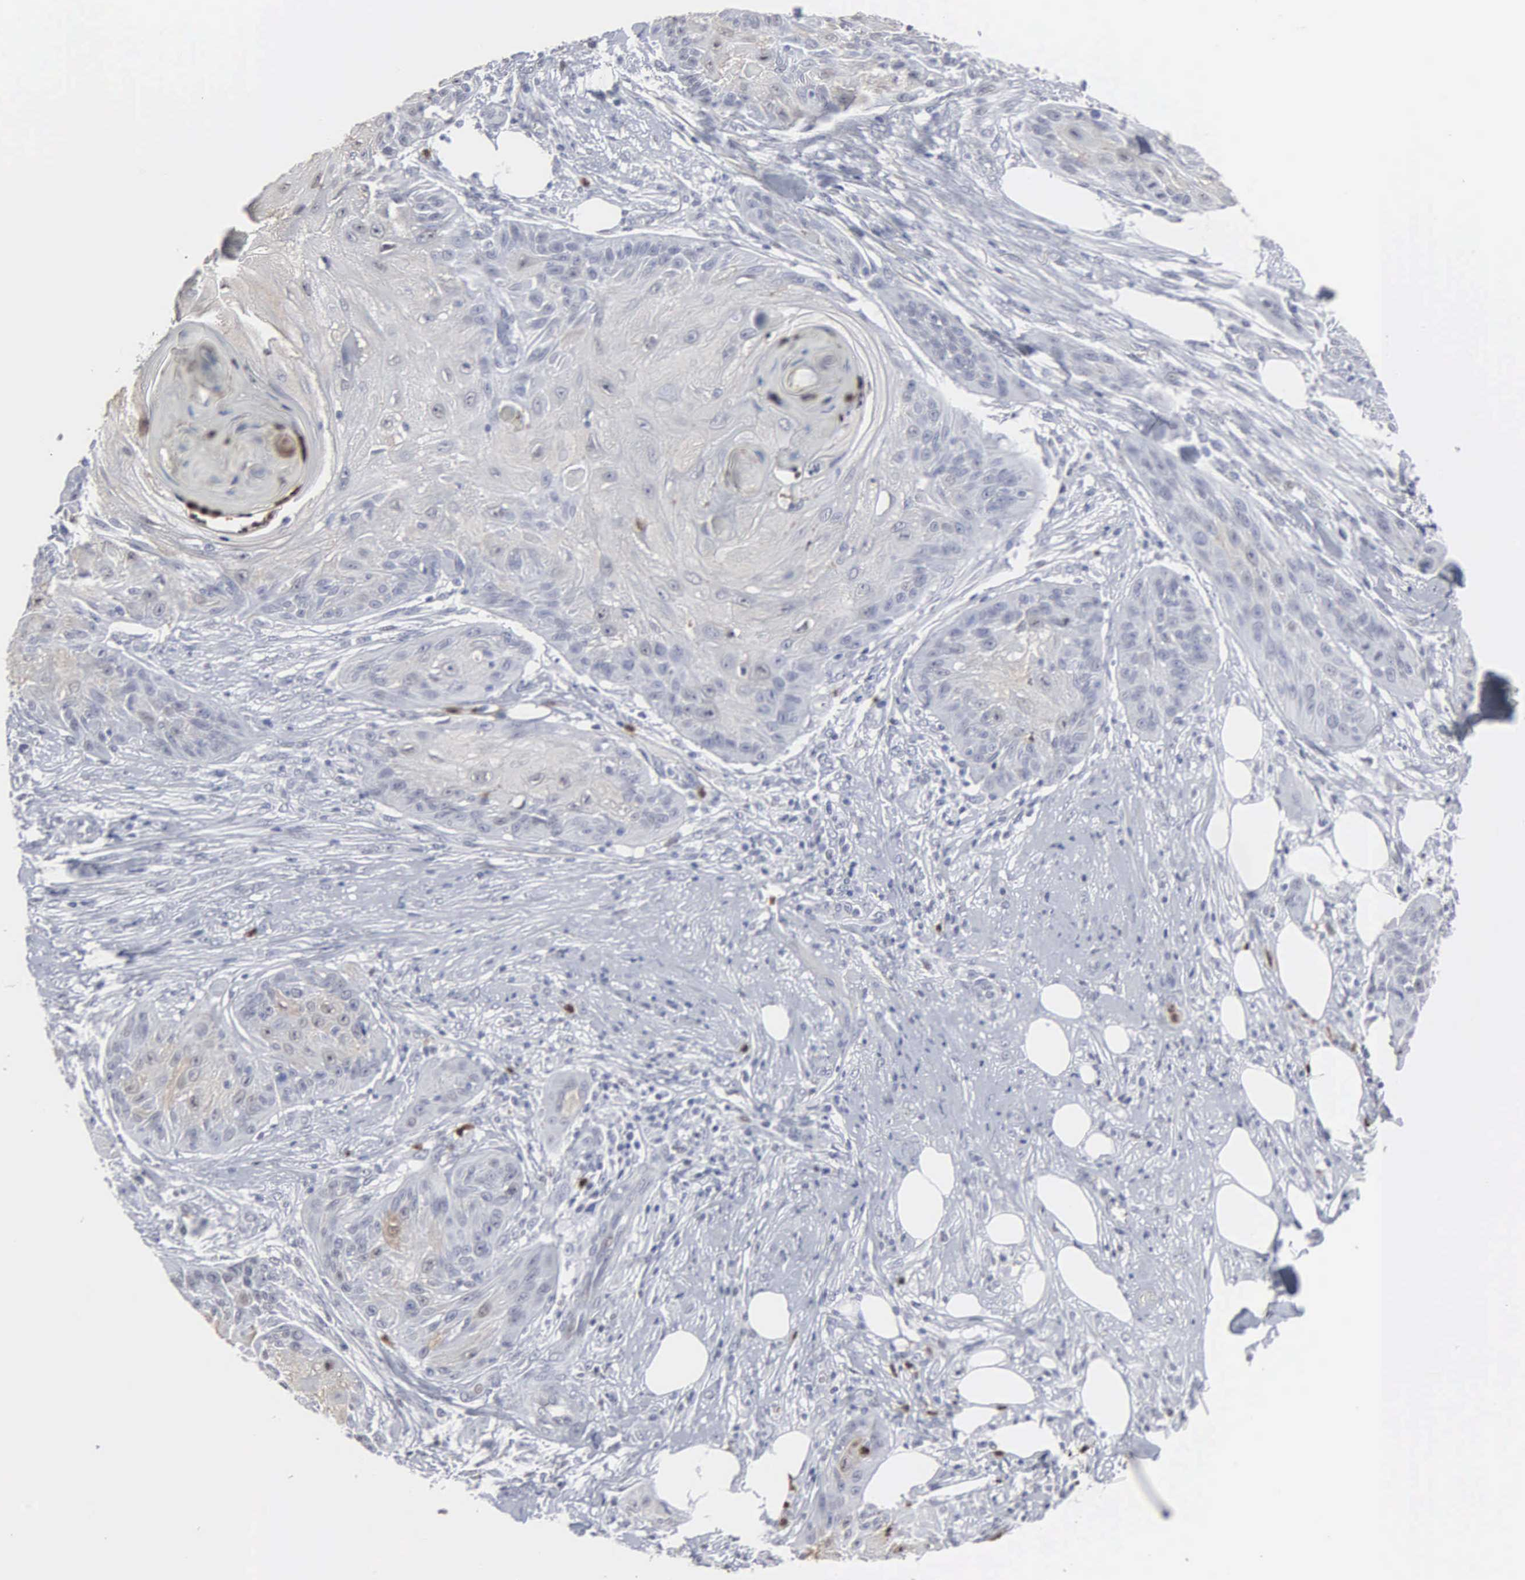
{"staining": {"intensity": "negative", "quantity": "none", "location": "none"}, "tissue": "skin cancer", "cell_type": "Tumor cells", "image_type": "cancer", "snomed": [{"axis": "morphology", "description": "Squamous cell carcinoma, NOS"}, {"axis": "topography", "description": "Skin"}], "caption": "Skin squamous cell carcinoma stained for a protein using immunohistochemistry (IHC) exhibits no positivity tumor cells.", "gene": "SPIN3", "patient": {"sex": "female", "age": 88}}